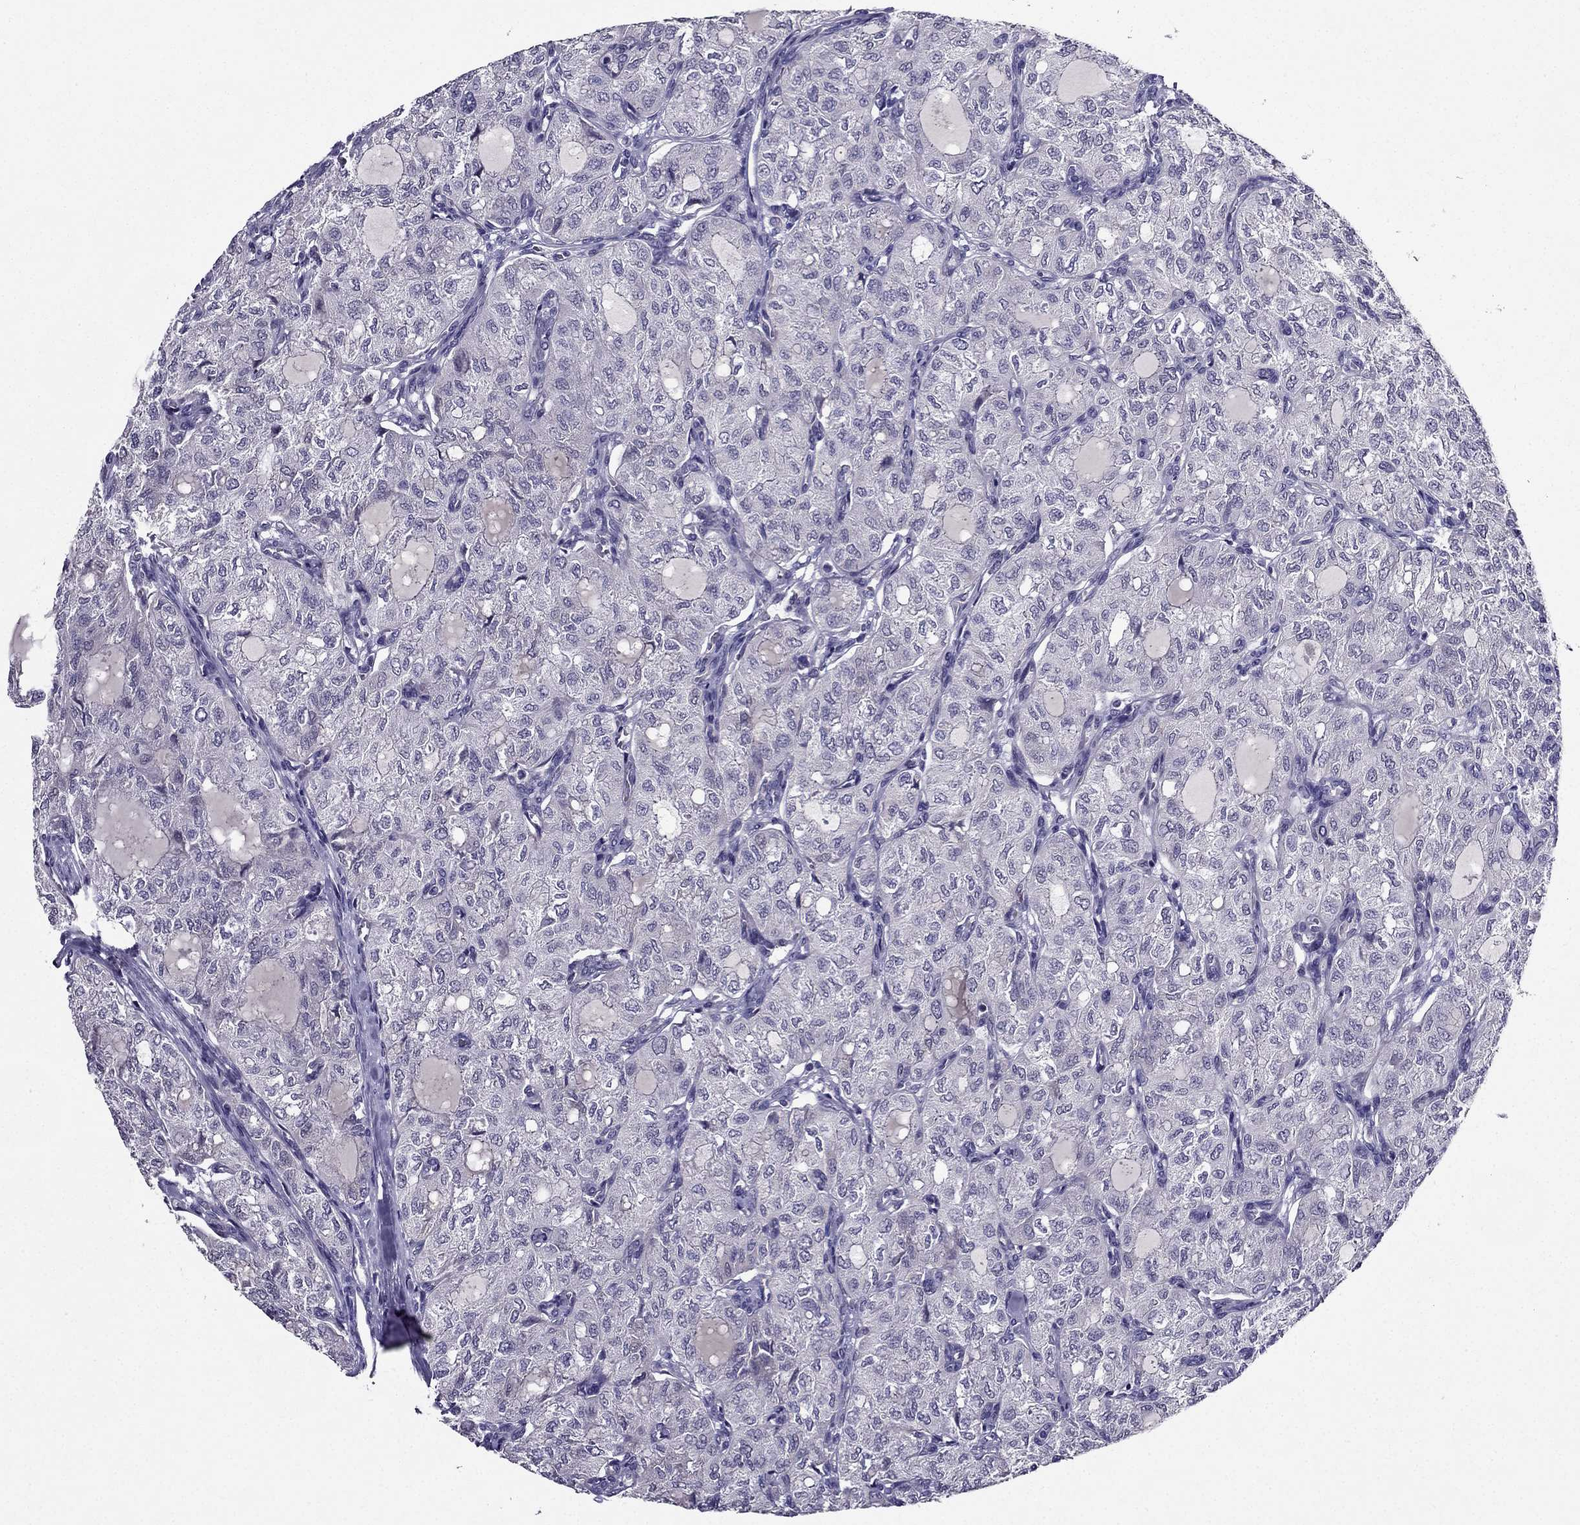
{"staining": {"intensity": "negative", "quantity": "none", "location": "none"}, "tissue": "thyroid cancer", "cell_type": "Tumor cells", "image_type": "cancer", "snomed": [{"axis": "morphology", "description": "Follicular adenoma carcinoma, NOS"}, {"axis": "topography", "description": "Thyroid gland"}], "caption": "Follicular adenoma carcinoma (thyroid) stained for a protein using IHC exhibits no expression tumor cells.", "gene": "DUSP15", "patient": {"sex": "male", "age": 75}}